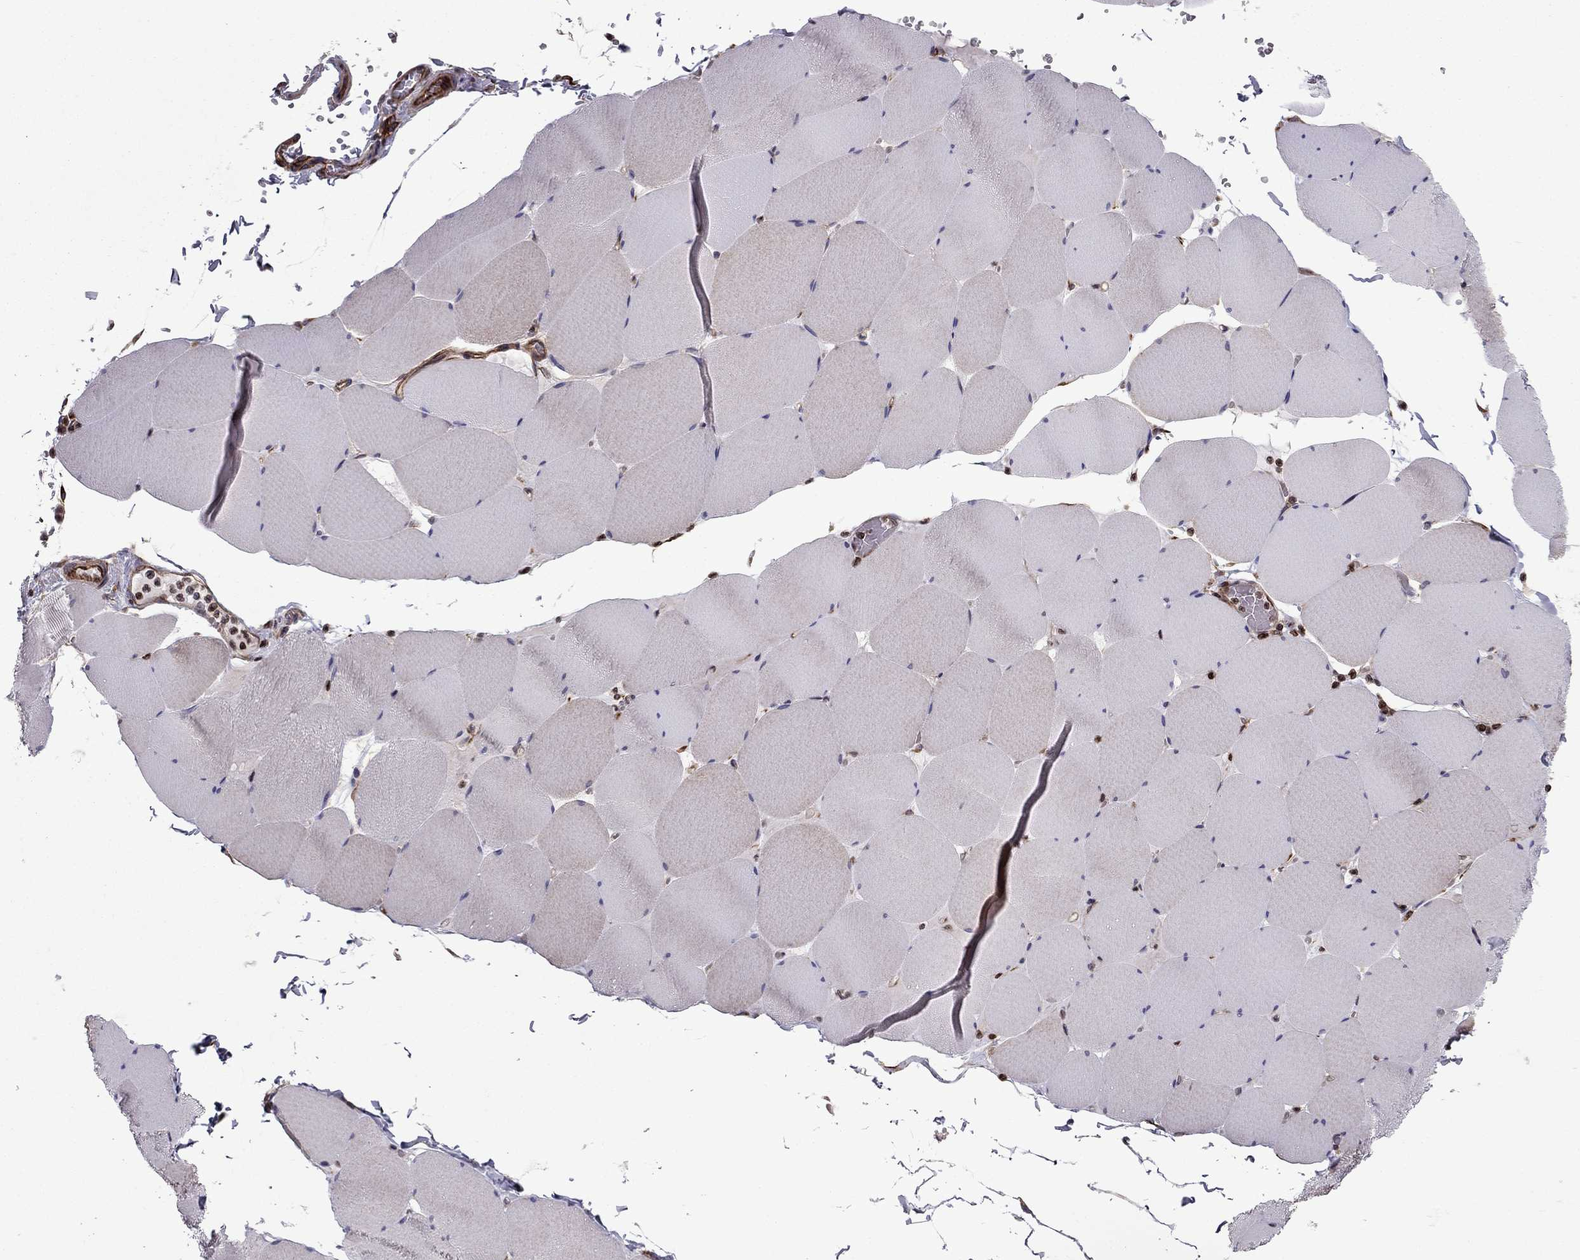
{"staining": {"intensity": "weak", "quantity": "<25%", "location": "cytoplasmic/membranous"}, "tissue": "skeletal muscle", "cell_type": "Myocytes", "image_type": "normal", "snomed": [{"axis": "morphology", "description": "Normal tissue, NOS"}, {"axis": "morphology", "description": "Malignant melanoma, Metastatic site"}, {"axis": "topography", "description": "Skeletal muscle"}], "caption": "Immunohistochemical staining of normal skeletal muscle displays no significant expression in myocytes.", "gene": "CDC42BPA", "patient": {"sex": "male", "age": 50}}